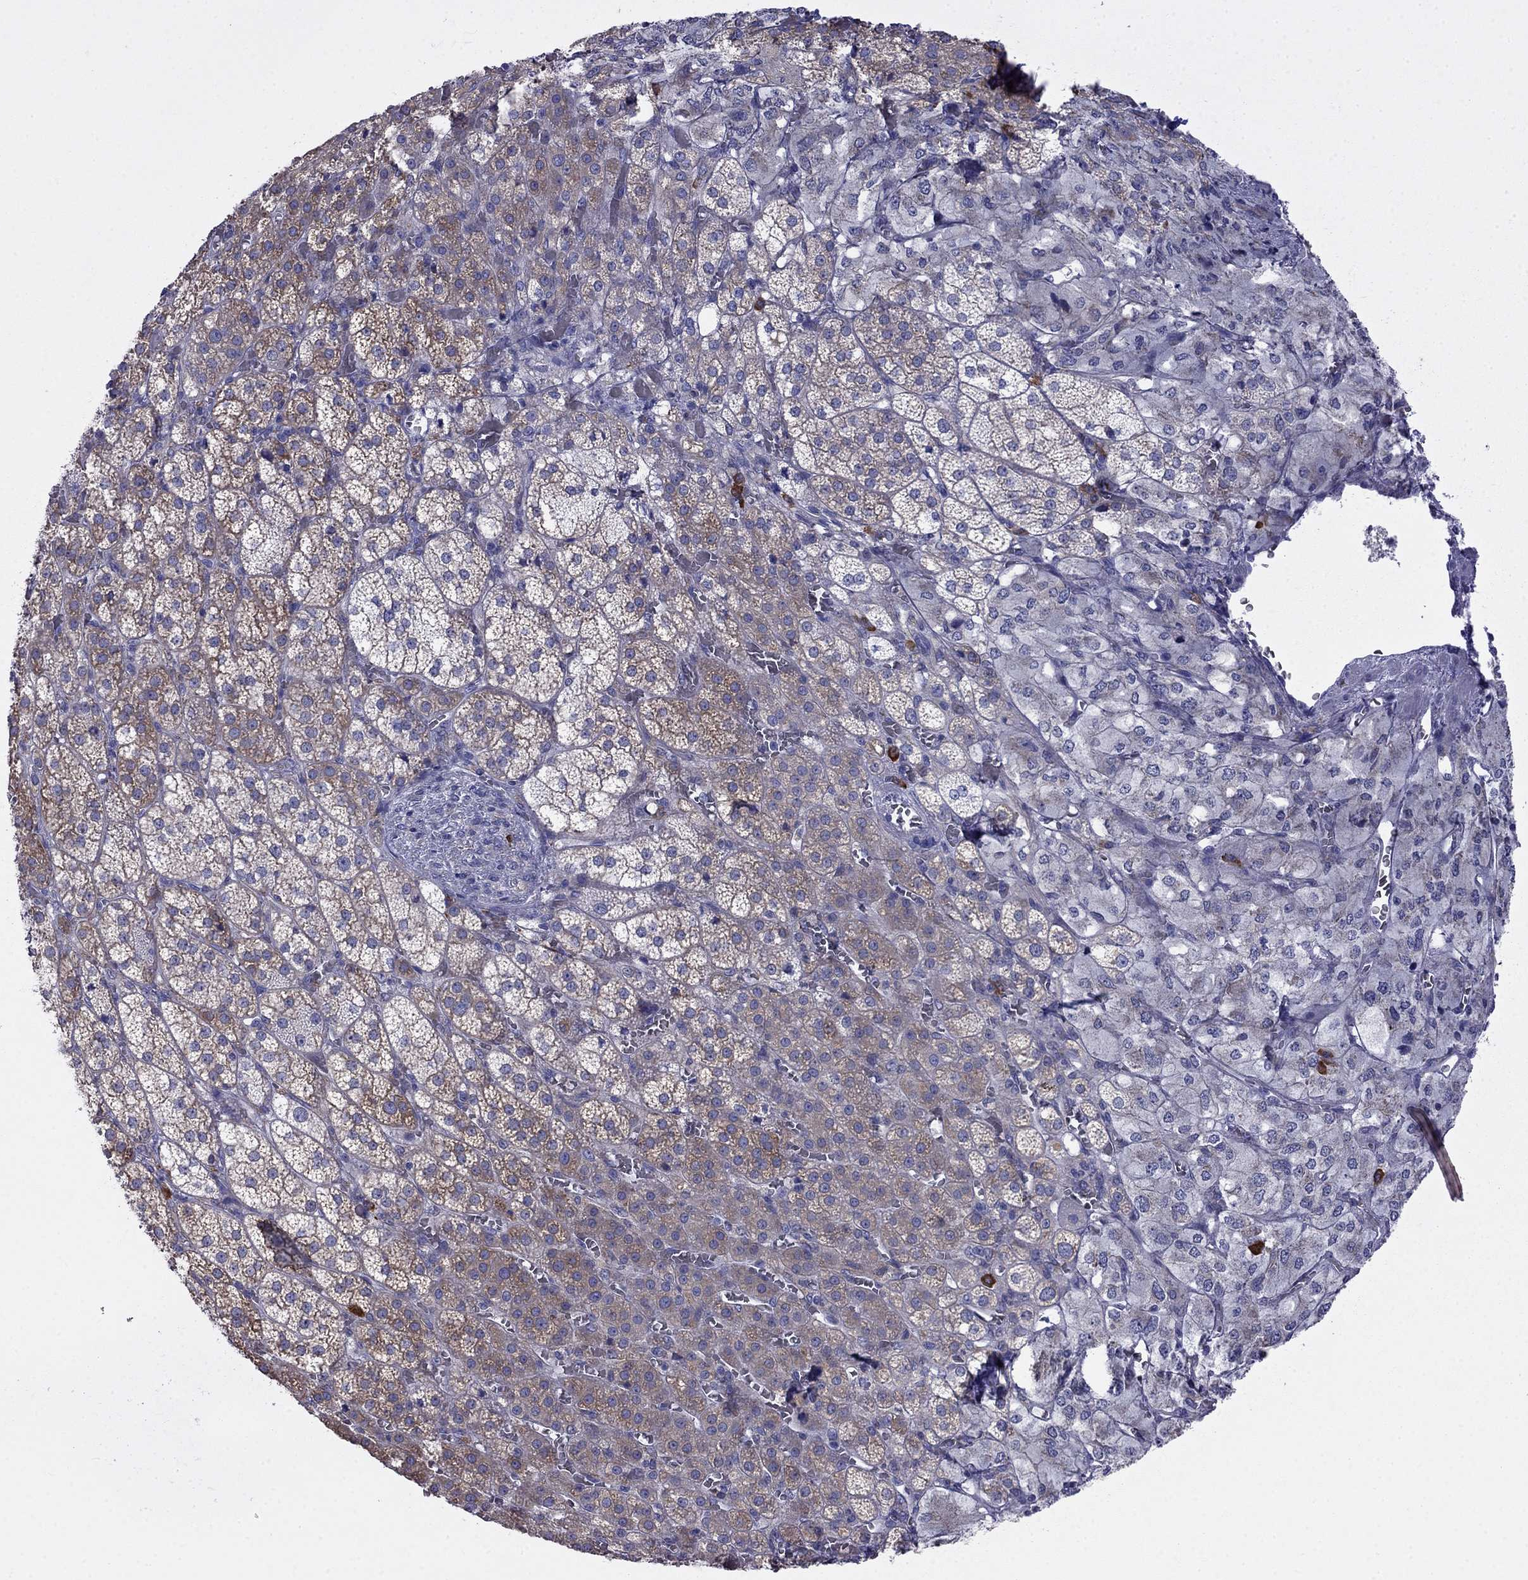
{"staining": {"intensity": "moderate", "quantity": "25%-75%", "location": "cytoplasmic/membranous"}, "tissue": "adrenal gland", "cell_type": "Glandular cells", "image_type": "normal", "snomed": [{"axis": "morphology", "description": "Normal tissue, NOS"}, {"axis": "topography", "description": "Adrenal gland"}], "caption": "The immunohistochemical stain shows moderate cytoplasmic/membranous staining in glandular cells of unremarkable adrenal gland. (DAB = brown stain, brightfield microscopy at high magnification).", "gene": "LONRF2", "patient": {"sex": "female", "age": 60}}